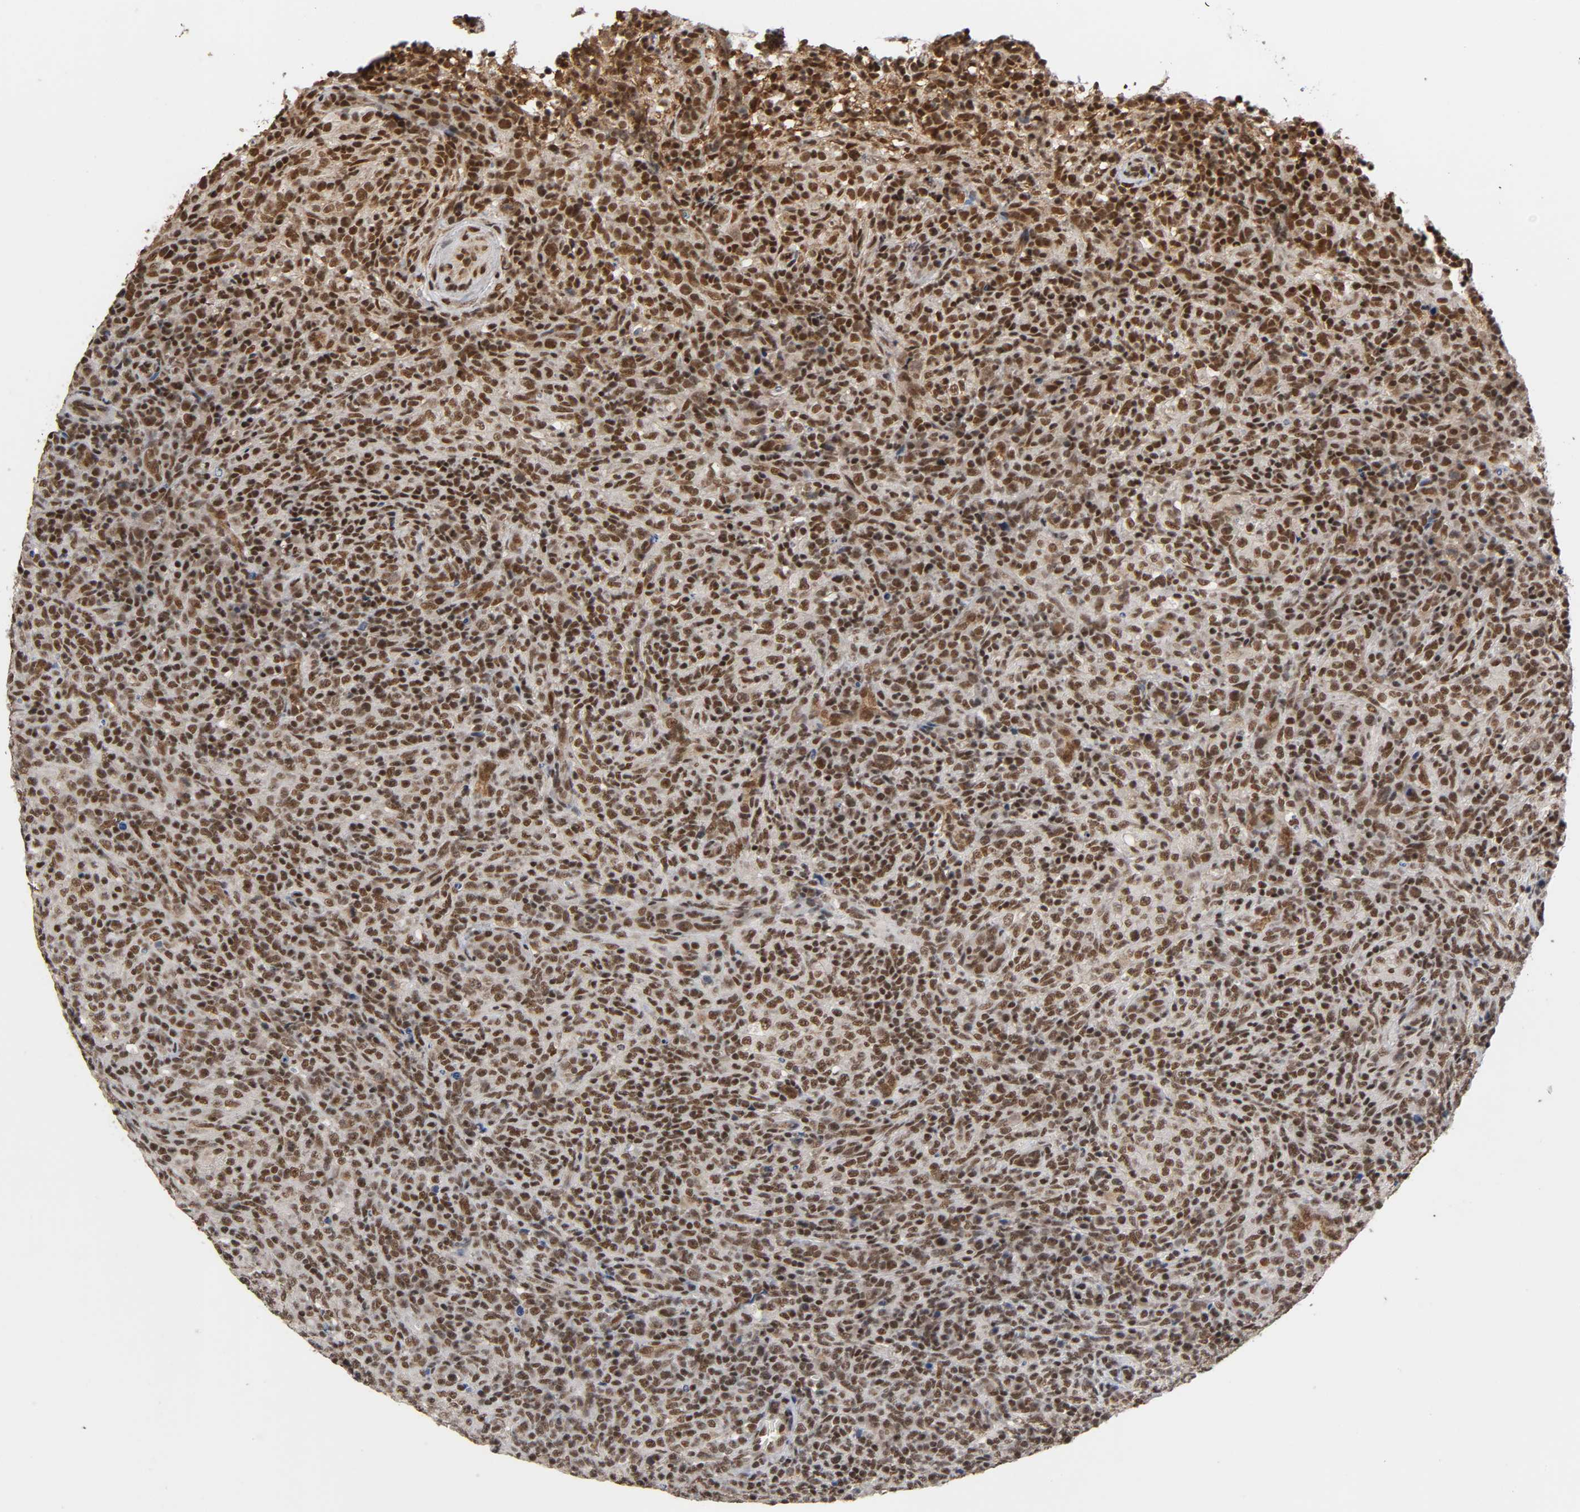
{"staining": {"intensity": "strong", "quantity": ">75%", "location": "cytoplasmic/membranous,nuclear"}, "tissue": "lymphoma", "cell_type": "Tumor cells", "image_type": "cancer", "snomed": [{"axis": "morphology", "description": "Malignant lymphoma, non-Hodgkin's type, High grade"}, {"axis": "topography", "description": "Lymph node"}], "caption": "Human high-grade malignant lymphoma, non-Hodgkin's type stained with a protein marker demonstrates strong staining in tumor cells.", "gene": "ZNF384", "patient": {"sex": "female", "age": 76}}